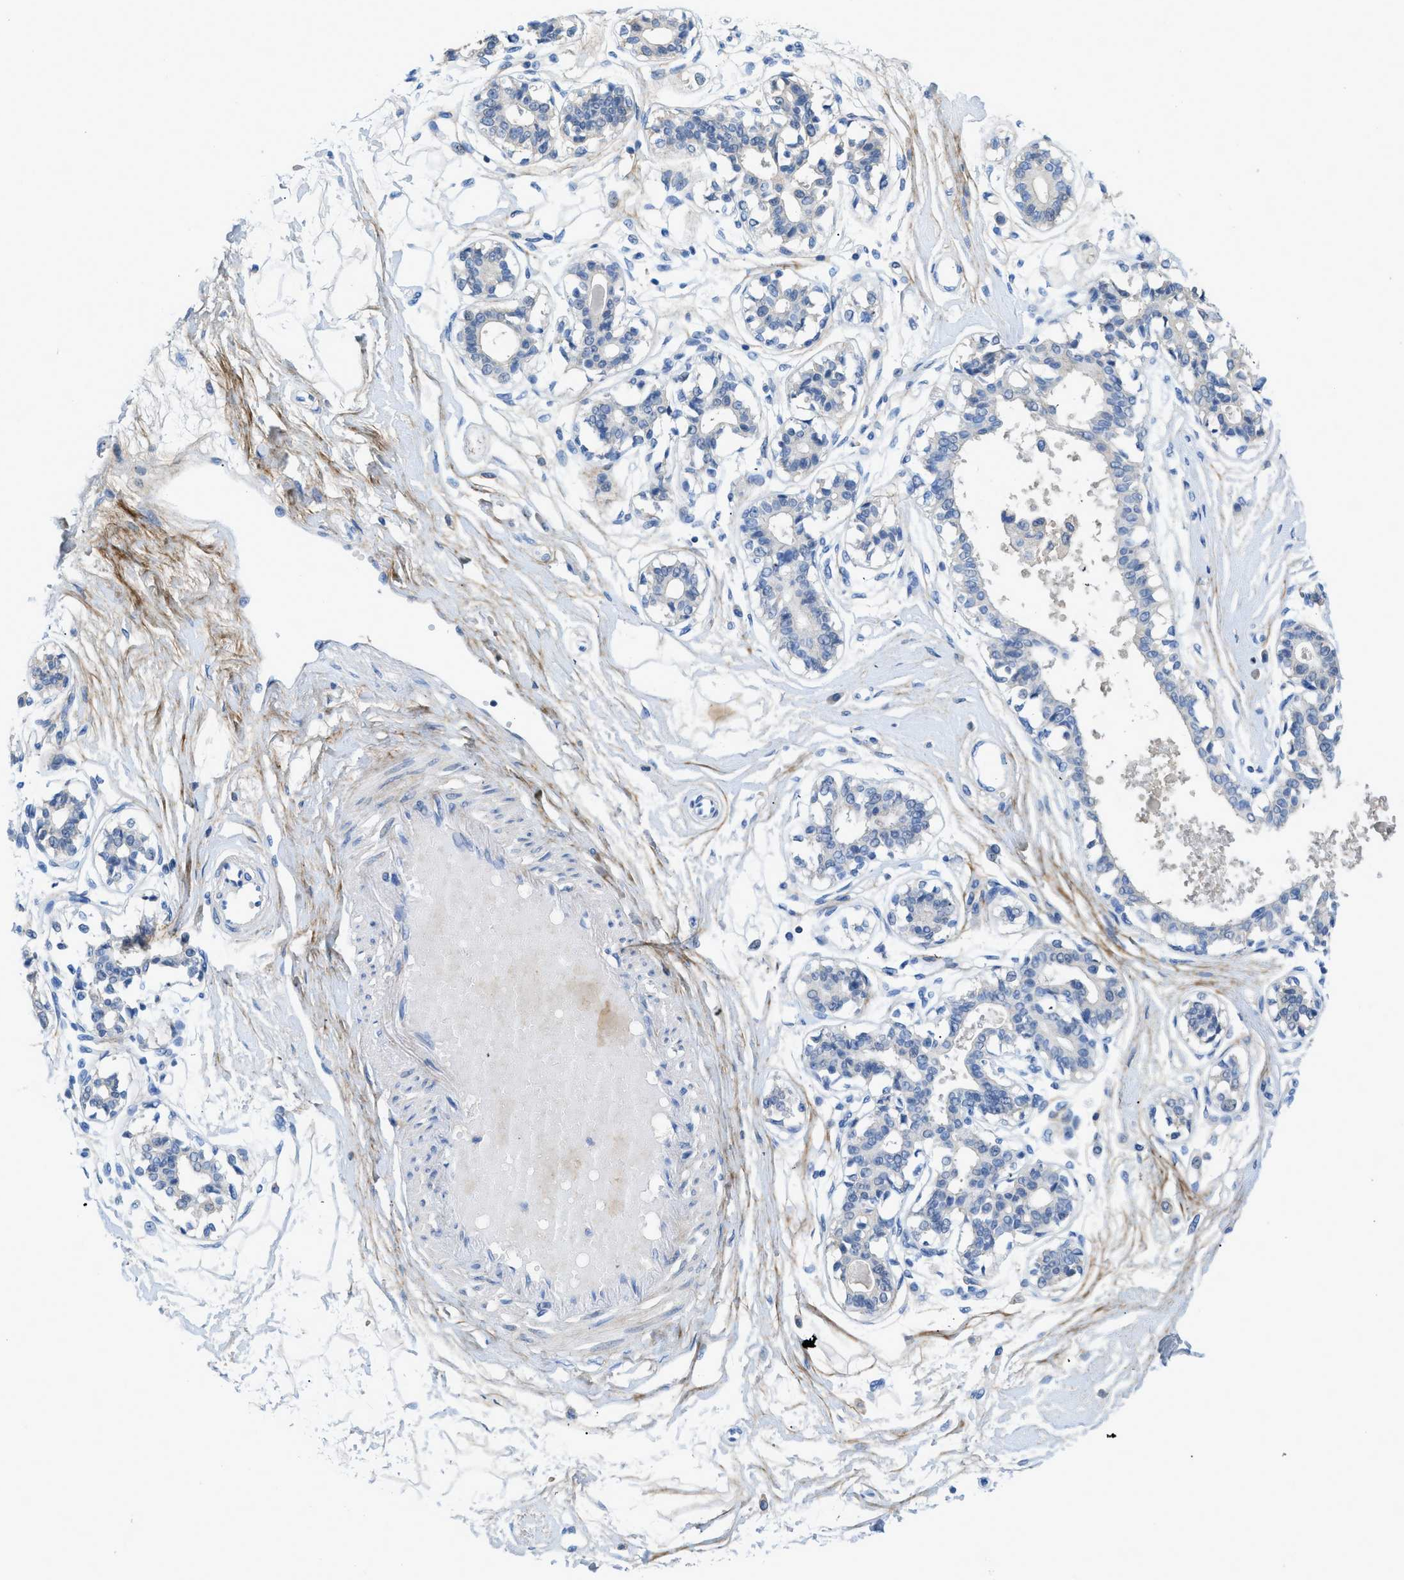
{"staining": {"intensity": "negative", "quantity": "none", "location": "none"}, "tissue": "breast", "cell_type": "Adipocytes", "image_type": "normal", "snomed": [{"axis": "morphology", "description": "Normal tissue, NOS"}, {"axis": "topography", "description": "Breast"}], "caption": "A photomicrograph of human breast is negative for staining in adipocytes. Nuclei are stained in blue.", "gene": "COL3A1", "patient": {"sex": "female", "age": 45}}